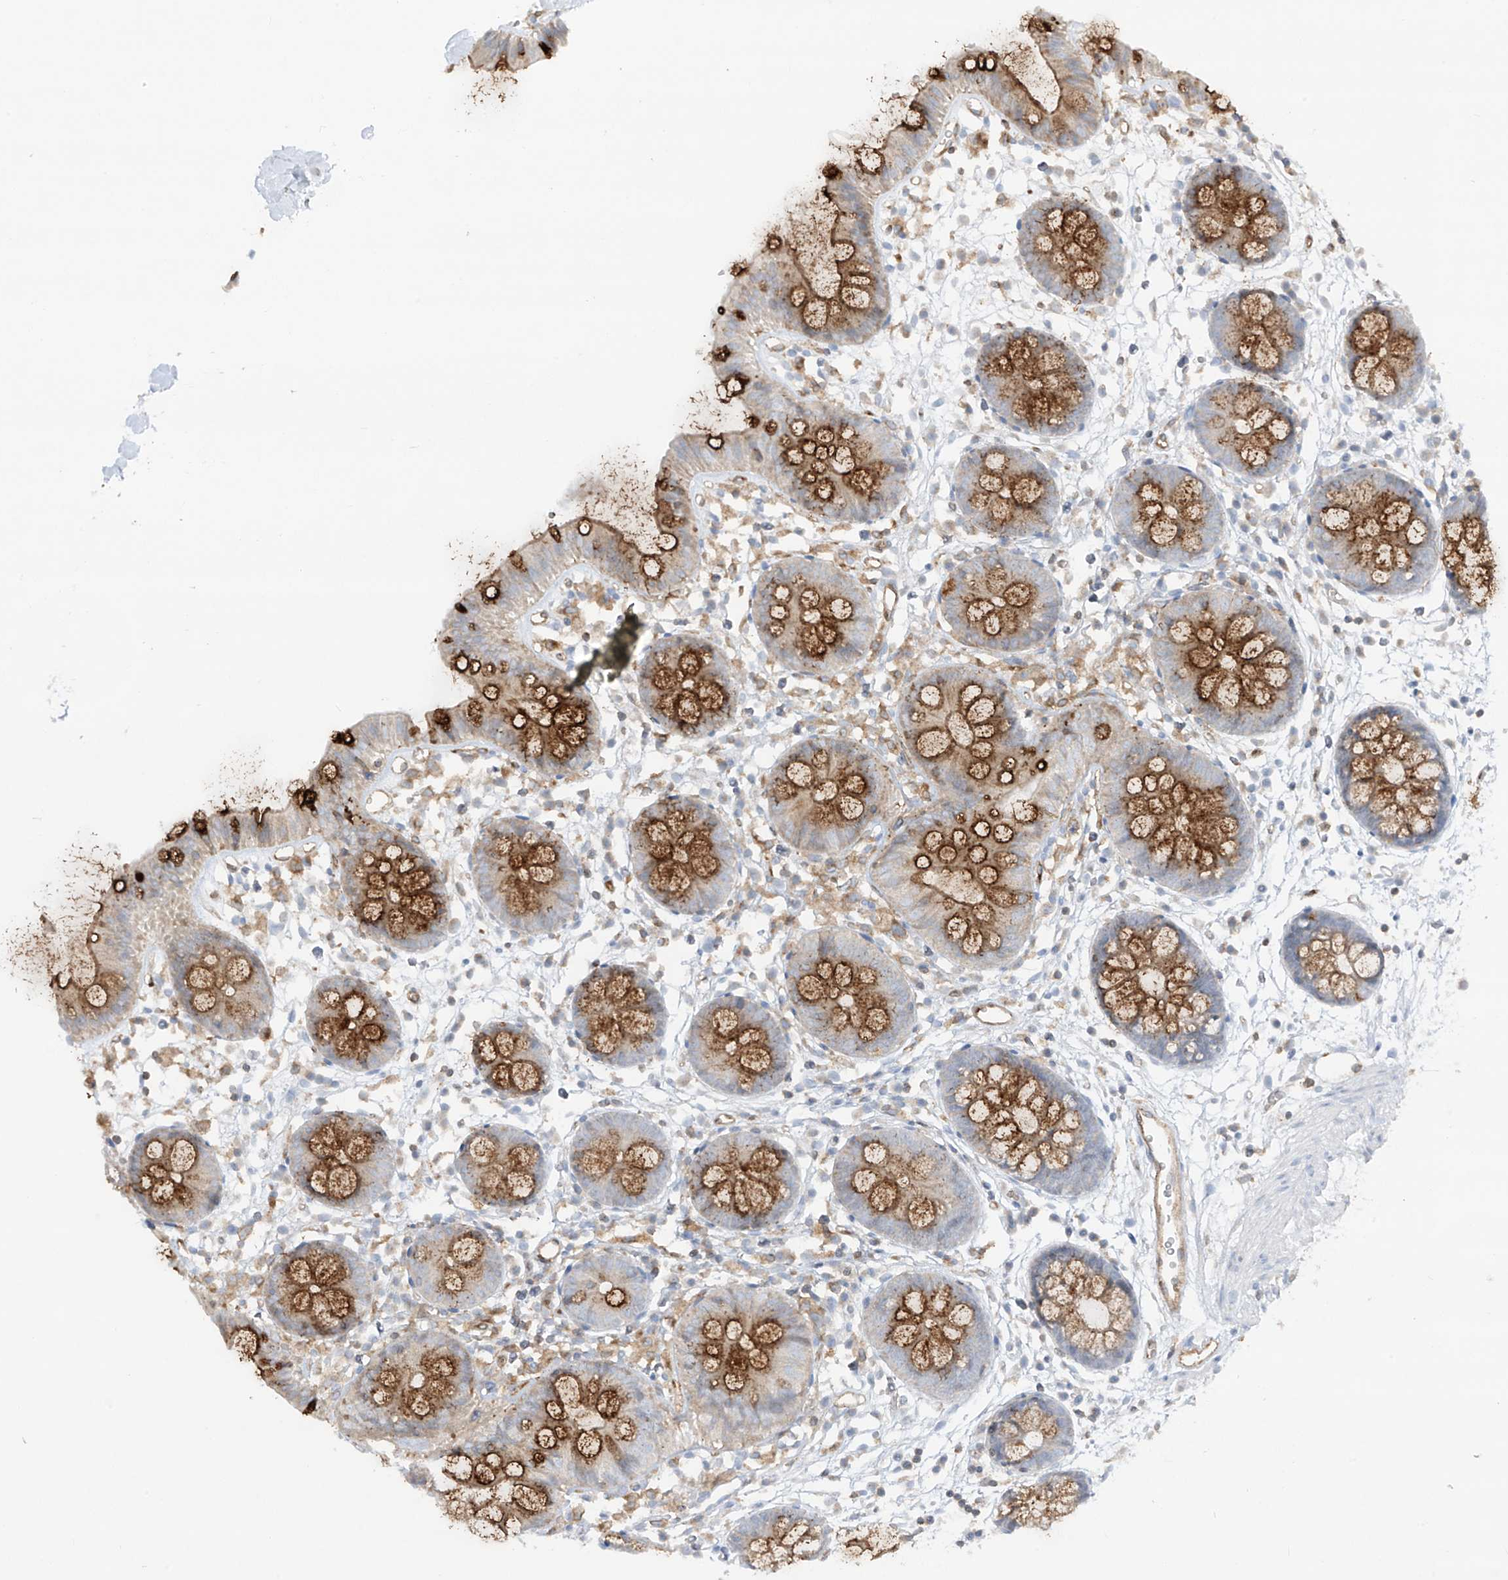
{"staining": {"intensity": "moderate", "quantity": ">75%", "location": "cytoplasmic/membranous"}, "tissue": "colon", "cell_type": "Endothelial cells", "image_type": "normal", "snomed": [{"axis": "morphology", "description": "Normal tissue, NOS"}, {"axis": "topography", "description": "Colon"}], "caption": "Colon stained for a protein demonstrates moderate cytoplasmic/membranous positivity in endothelial cells. (IHC, brightfield microscopy, high magnification).", "gene": "HLA", "patient": {"sex": "male", "age": 56}}